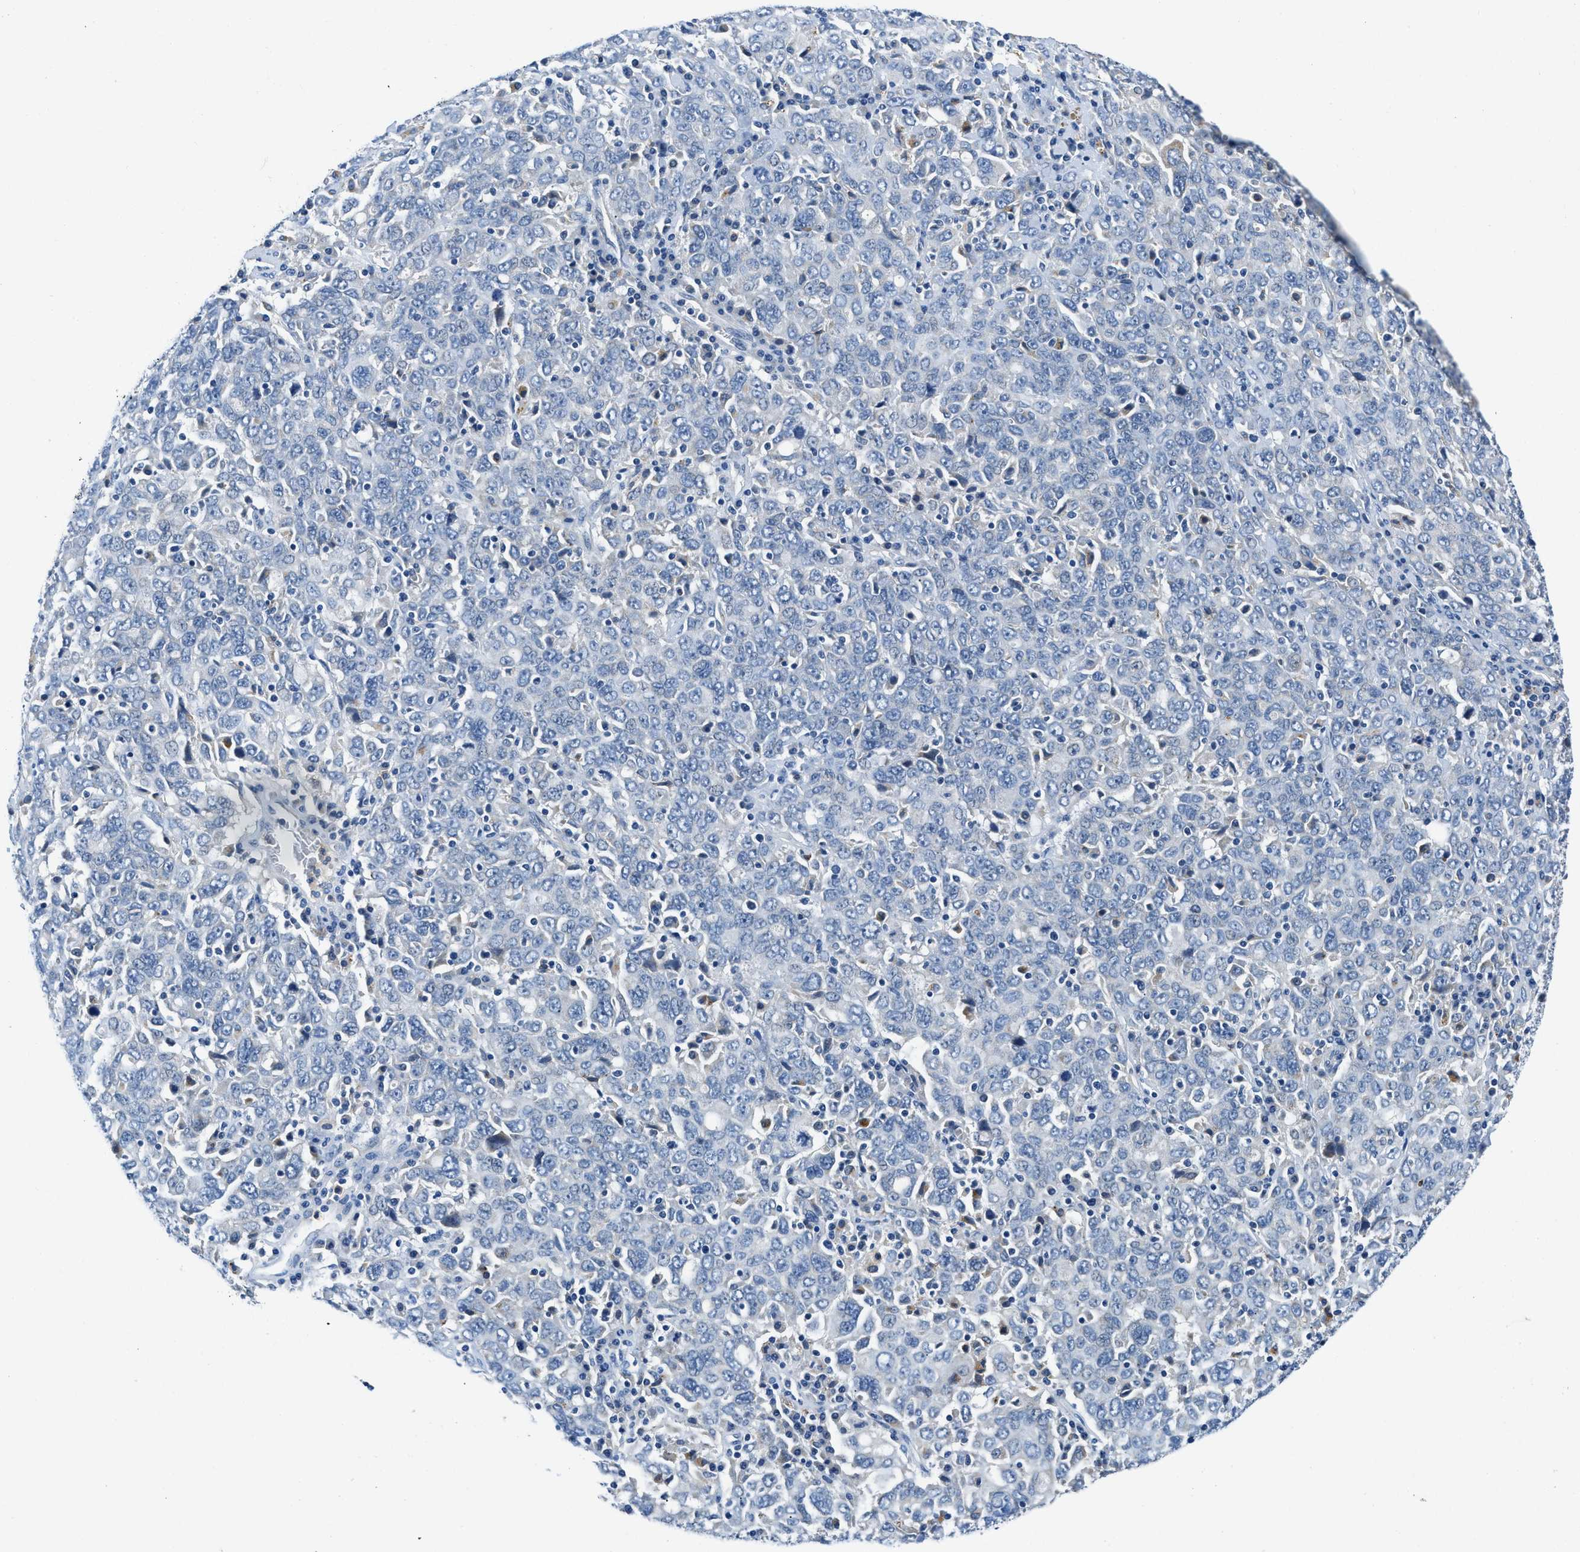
{"staining": {"intensity": "negative", "quantity": "none", "location": "none"}, "tissue": "ovarian cancer", "cell_type": "Tumor cells", "image_type": "cancer", "snomed": [{"axis": "morphology", "description": "Carcinoma, endometroid"}, {"axis": "topography", "description": "Ovary"}], "caption": "An immunohistochemistry image of ovarian cancer (endometroid carcinoma) is shown. There is no staining in tumor cells of ovarian cancer (endometroid carcinoma).", "gene": "ADGRE3", "patient": {"sex": "female", "age": 62}}